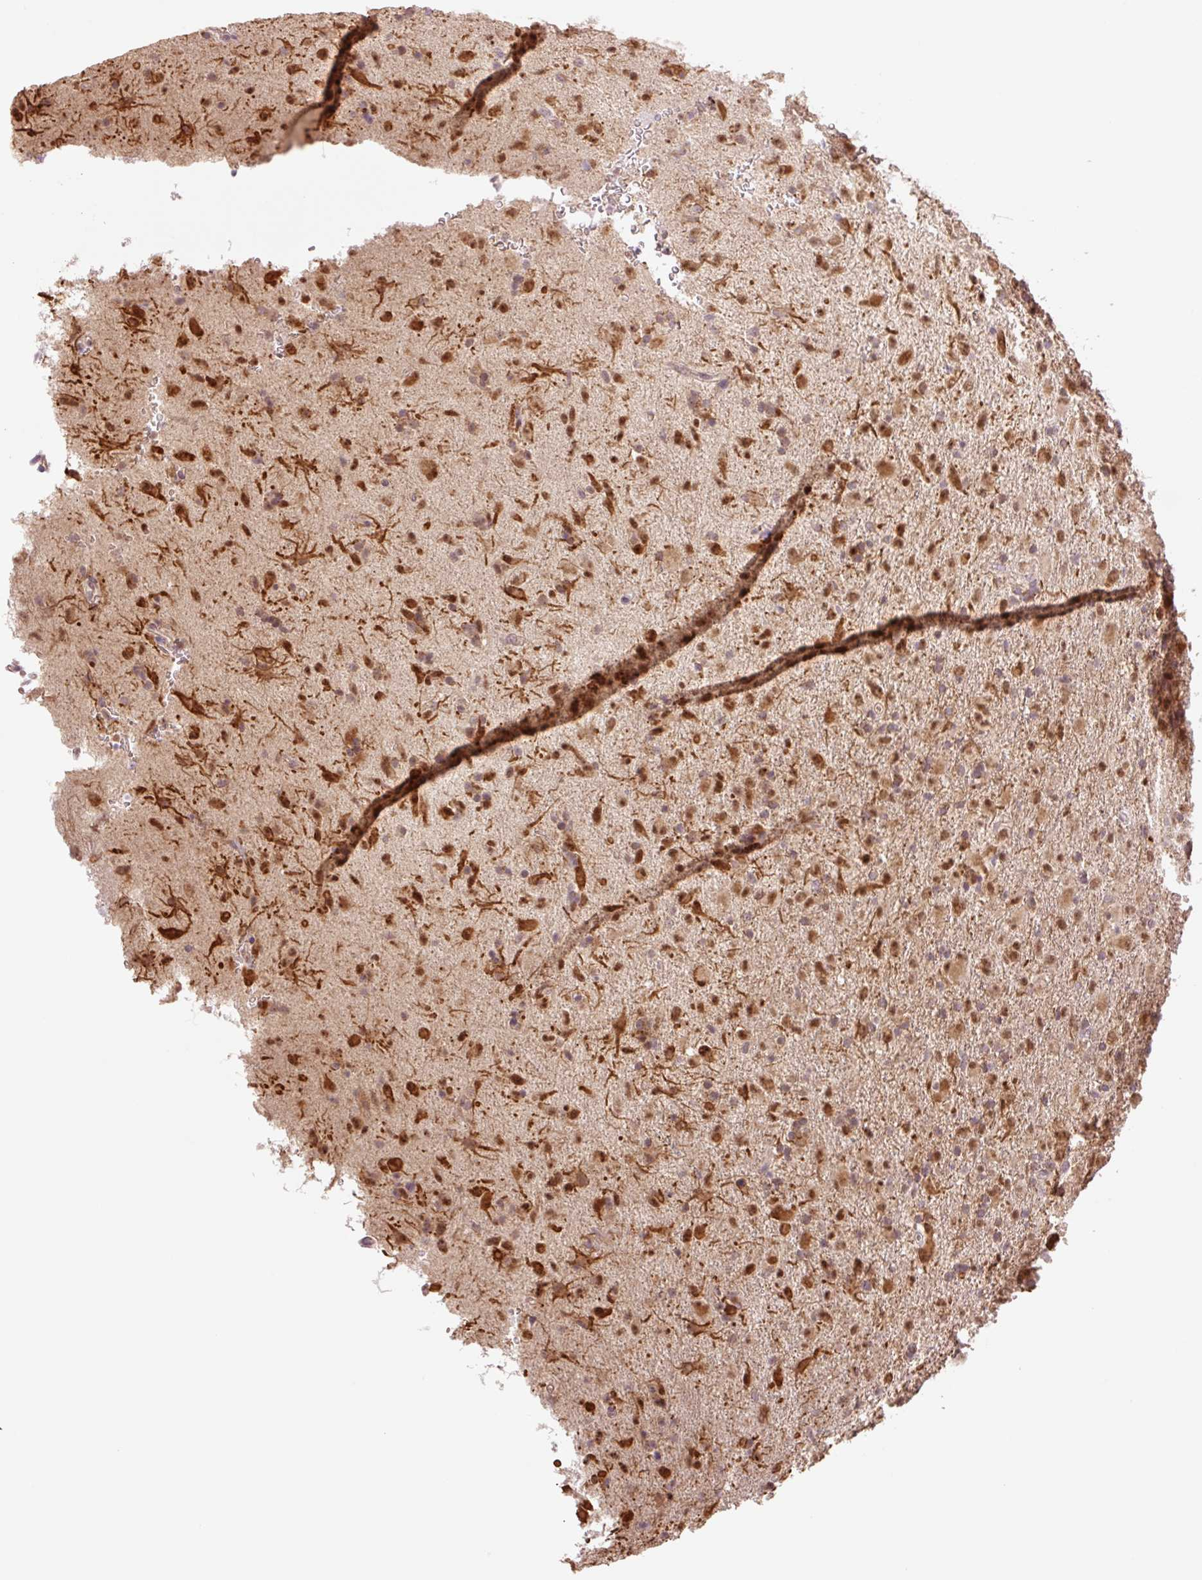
{"staining": {"intensity": "strong", "quantity": "25%-75%", "location": "cytoplasmic/membranous"}, "tissue": "glioma", "cell_type": "Tumor cells", "image_type": "cancer", "snomed": [{"axis": "morphology", "description": "Glioma, malignant, Low grade"}, {"axis": "topography", "description": "Brain"}], "caption": "There is high levels of strong cytoplasmic/membranous expression in tumor cells of glioma, as demonstrated by immunohistochemical staining (brown color).", "gene": "YJU2B", "patient": {"sex": "male", "age": 65}}